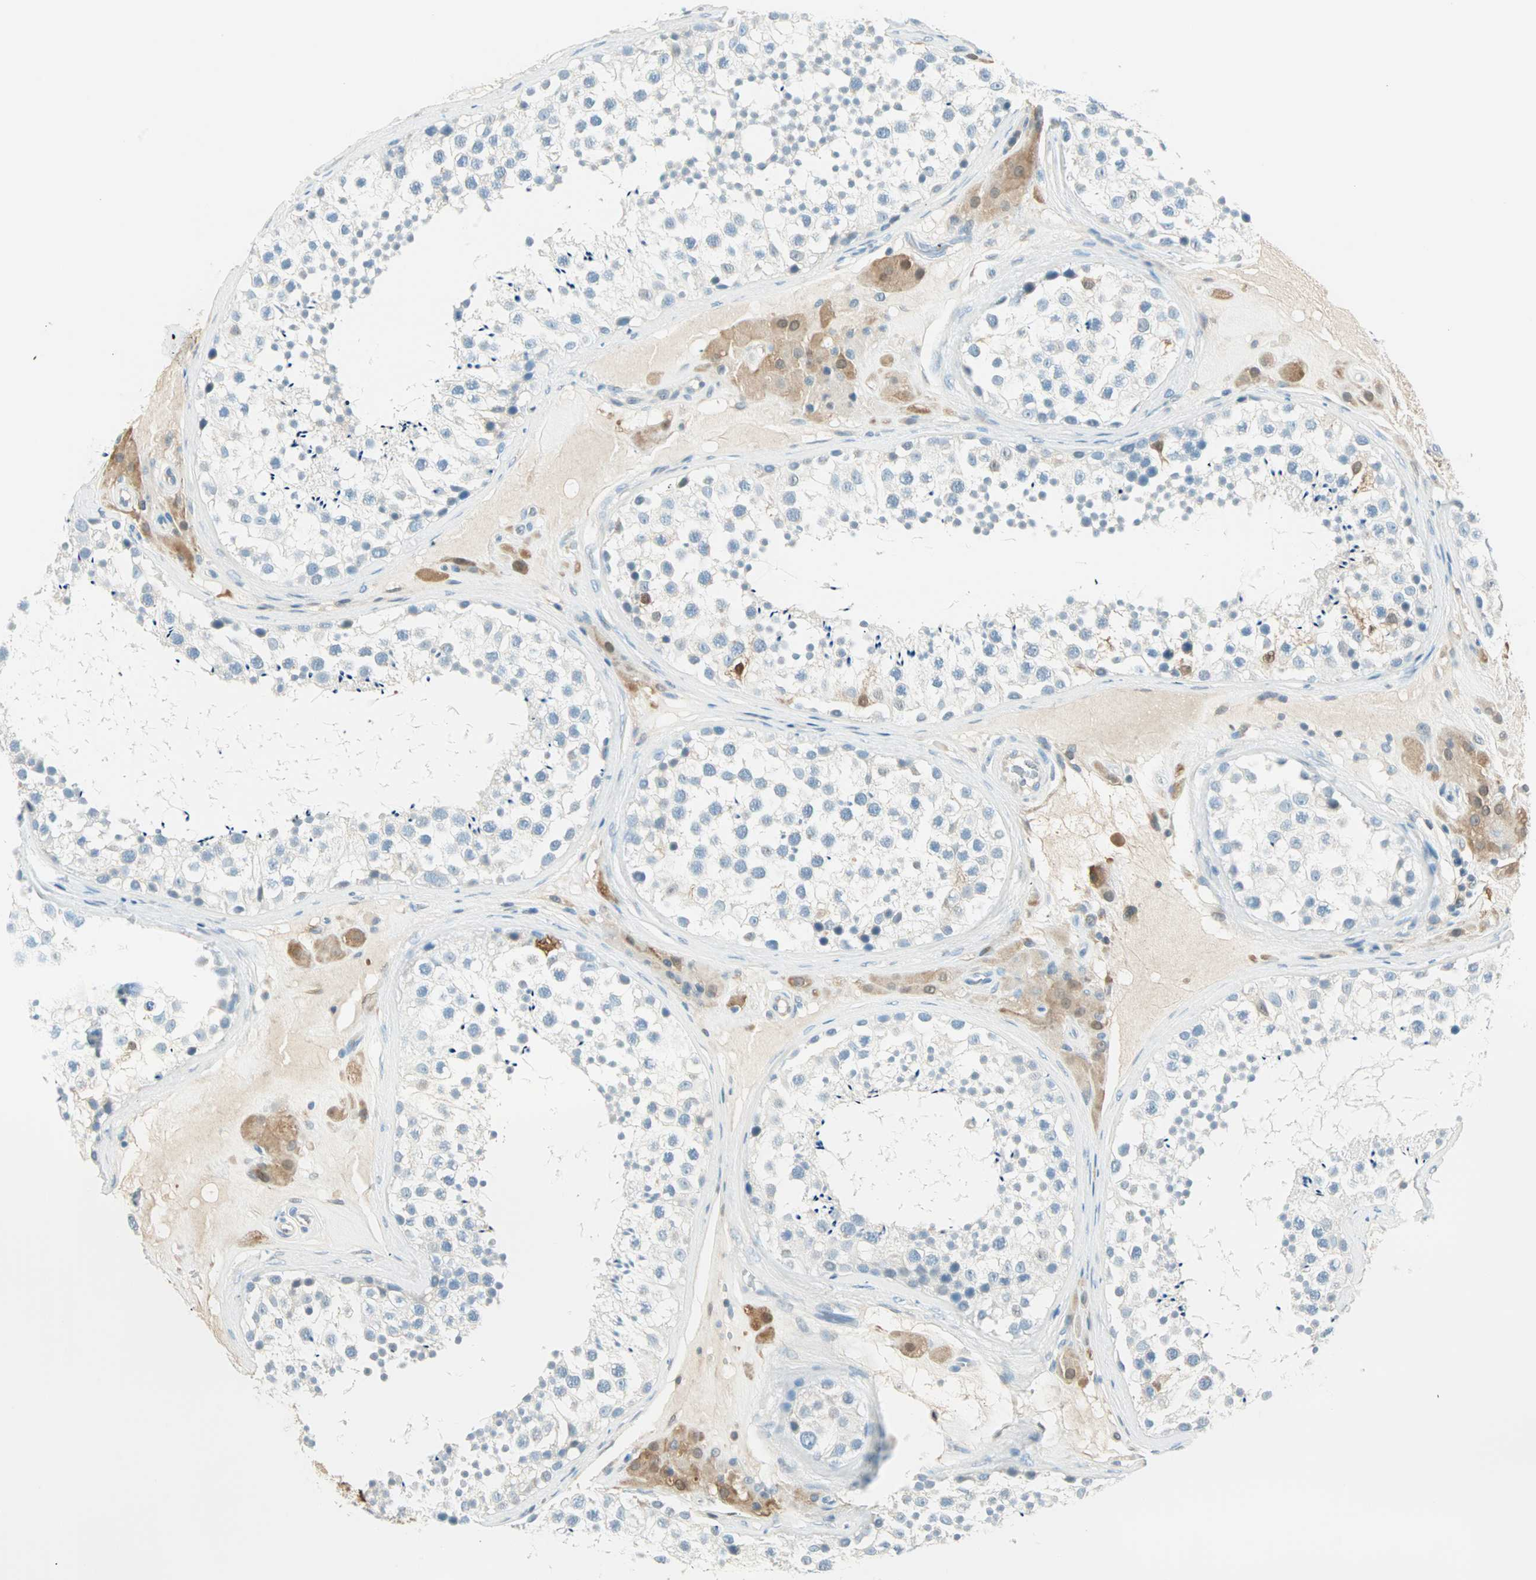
{"staining": {"intensity": "moderate", "quantity": "<25%", "location": "cytoplasmic/membranous,nuclear"}, "tissue": "testis", "cell_type": "Cells in seminiferous ducts", "image_type": "normal", "snomed": [{"axis": "morphology", "description": "Normal tissue, NOS"}, {"axis": "topography", "description": "Testis"}], "caption": "Unremarkable testis displays moderate cytoplasmic/membranous,nuclear staining in approximately <25% of cells in seminiferous ducts The protein of interest is shown in brown color, while the nuclei are stained blue..", "gene": "S100A1", "patient": {"sex": "male", "age": 46}}